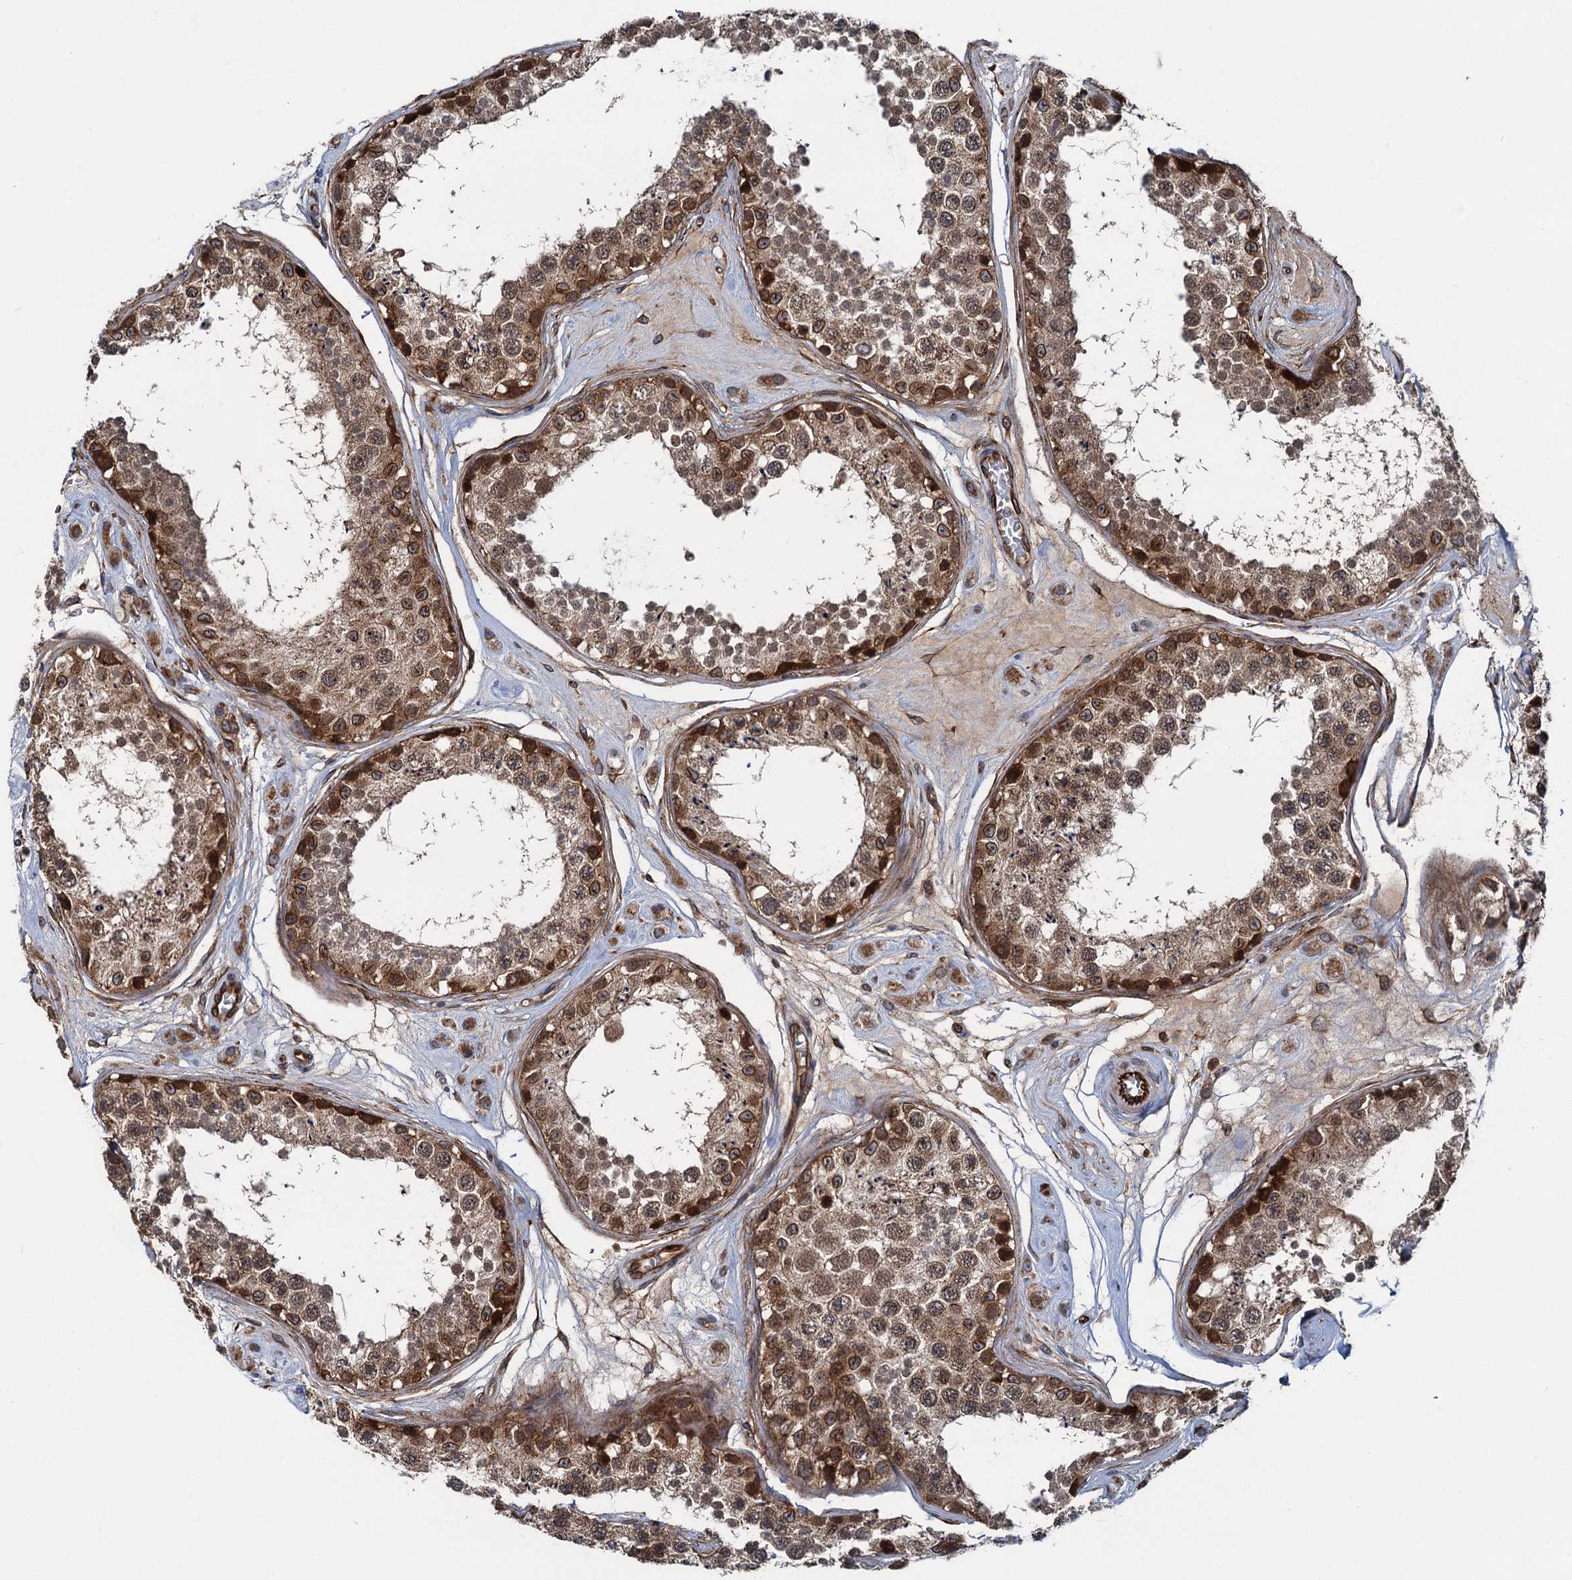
{"staining": {"intensity": "strong", "quantity": ">75%", "location": "cytoplasmic/membranous,nuclear"}, "tissue": "testis", "cell_type": "Cells in seminiferous ducts", "image_type": "normal", "snomed": [{"axis": "morphology", "description": "Normal tissue, NOS"}, {"axis": "topography", "description": "Testis"}], "caption": "Cells in seminiferous ducts show strong cytoplasmic/membranous,nuclear positivity in about >75% of cells in unremarkable testis.", "gene": "ZFYVE19", "patient": {"sex": "male", "age": 25}}